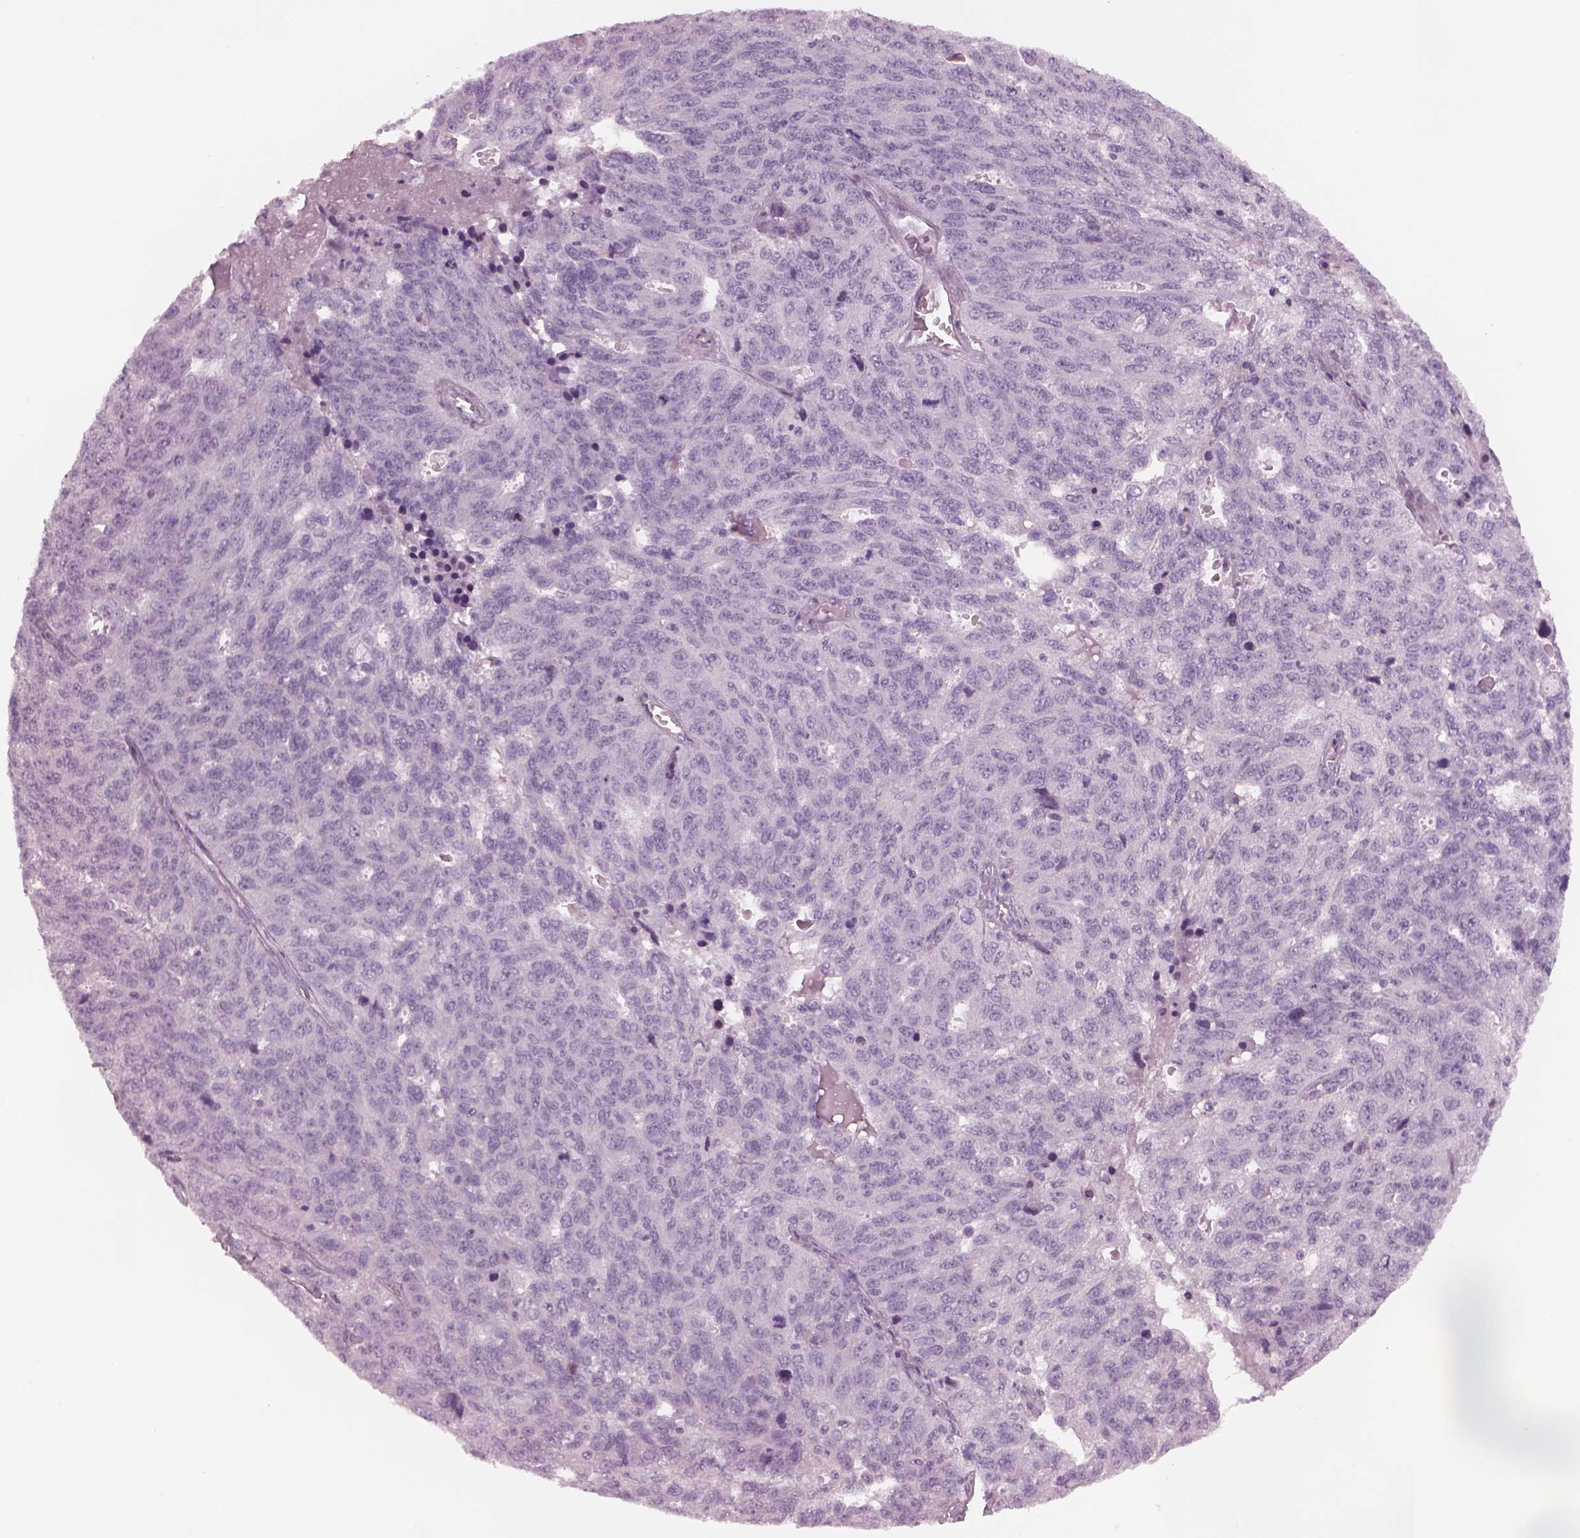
{"staining": {"intensity": "negative", "quantity": "none", "location": "none"}, "tissue": "ovarian cancer", "cell_type": "Tumor cells", "image_type": "cancer", "snomed": [{"axis": "morphology", "description": "Cystadenocarcinoma, serous, NOS"}, {"axis": "topography", "description": "Ovary"}], "caption": "IHC image of human ovarian cancer stained for a protein (brown), which shows no expression in tumor cells. (Stains: DAB immunohistochemistry with hematoxylin counter stain, Microscopy: brightfield microscopy at high magnification).", "gene": "CYLC1", "patient": {"sex": "female", "age": 71}}